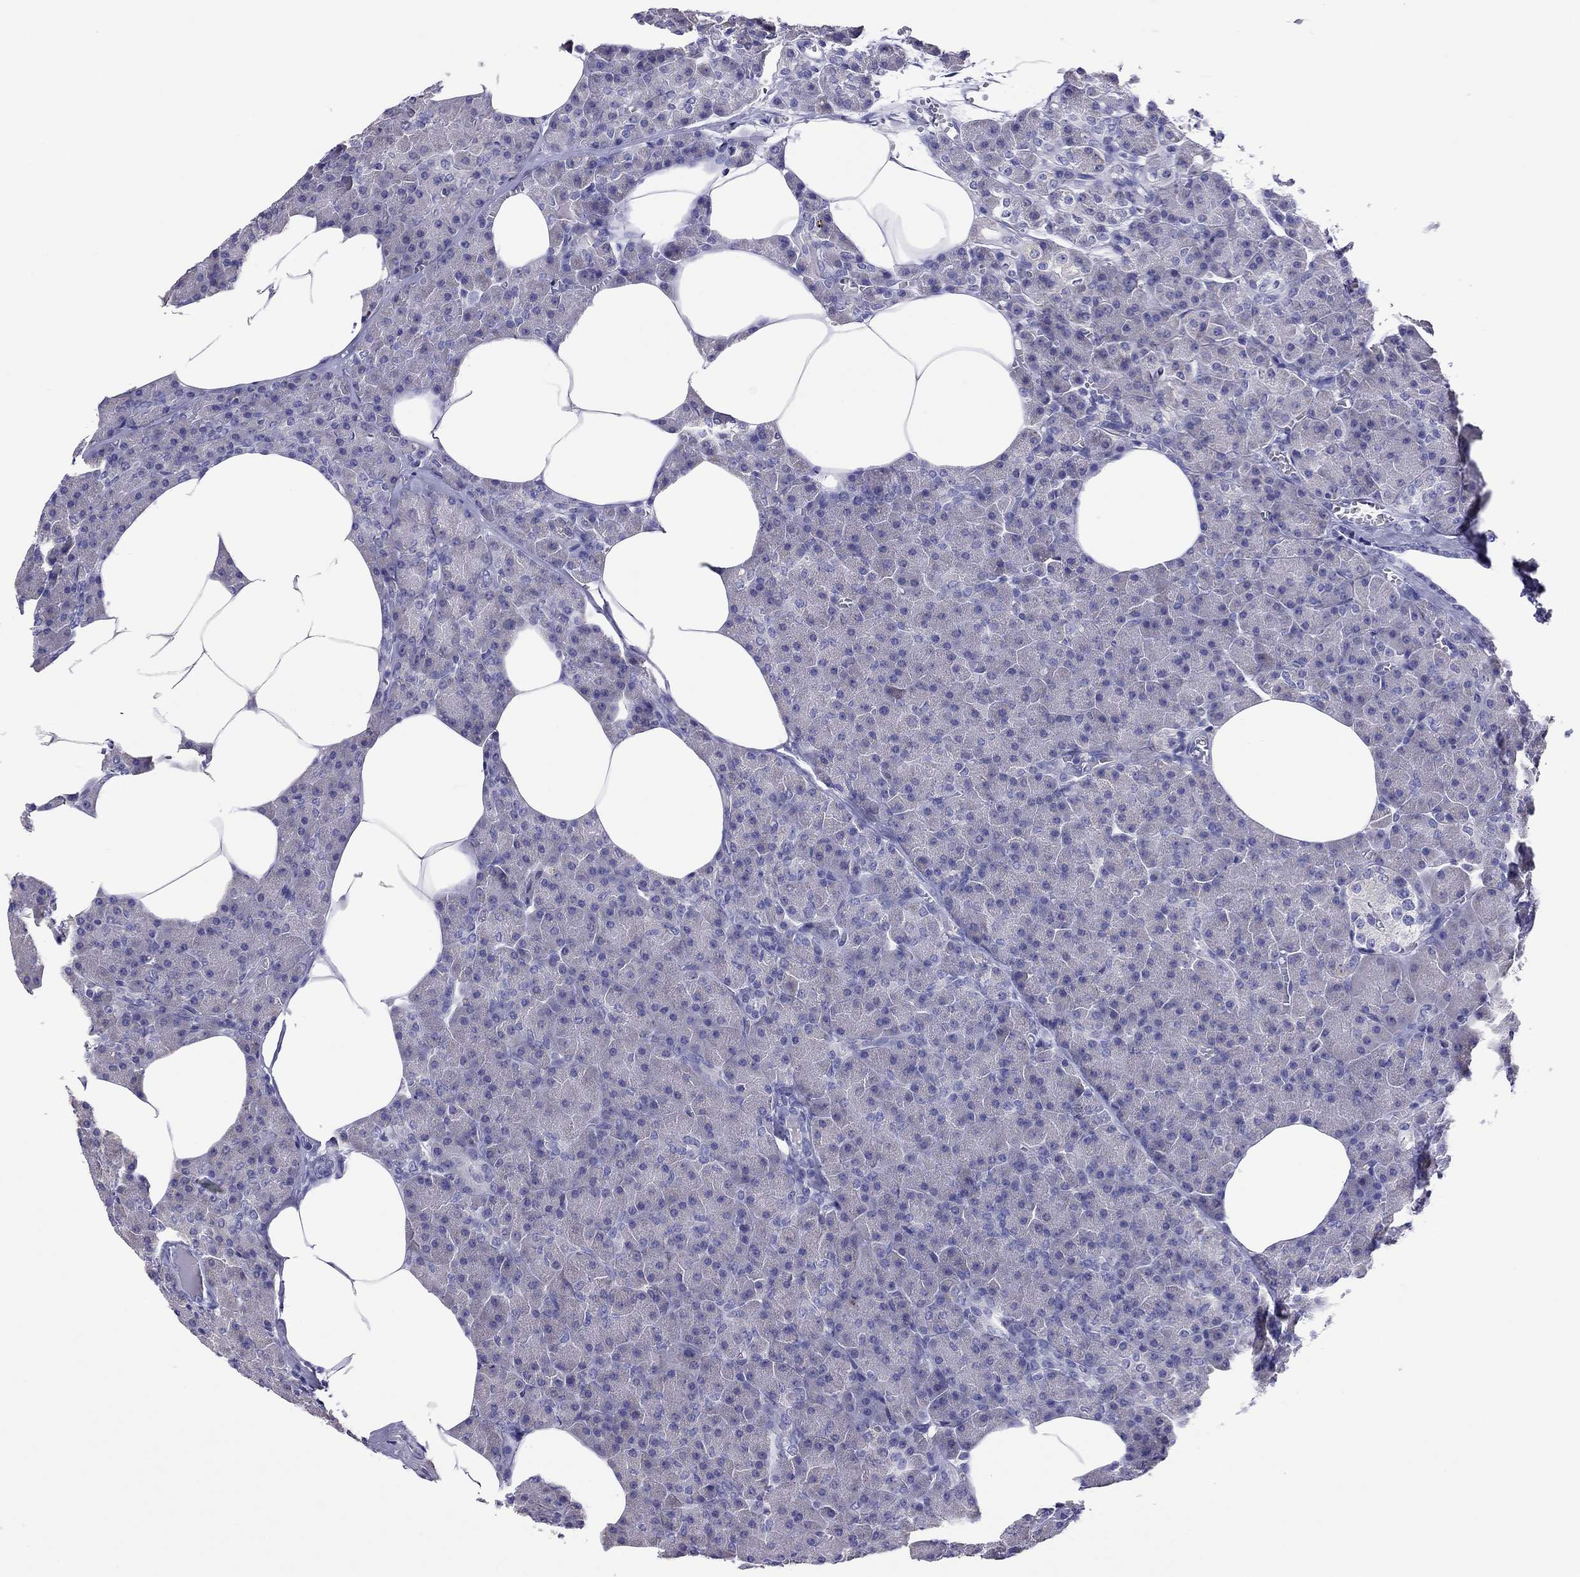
{"staining": {"intensity": "negative", "quantity": "none", "location": "none"}, "tissue": "pancreas", "cell_type": "Exocrine glandular cells", "image_type": "normal", "snomed": [{"axis": "morphology", "description": "Normal tissue, NOS"}, {"axis": "topography", "description": "Pancreas"}], "caption": "Exocrine glandular cells are negative for brown protein staining in benign pancreas. (Brightfield microscopy of DAB immunohistochemistry (IHC) at high magnification).", "gene": "COL9A1", "patient": {"sex": "female", "age": 45}}